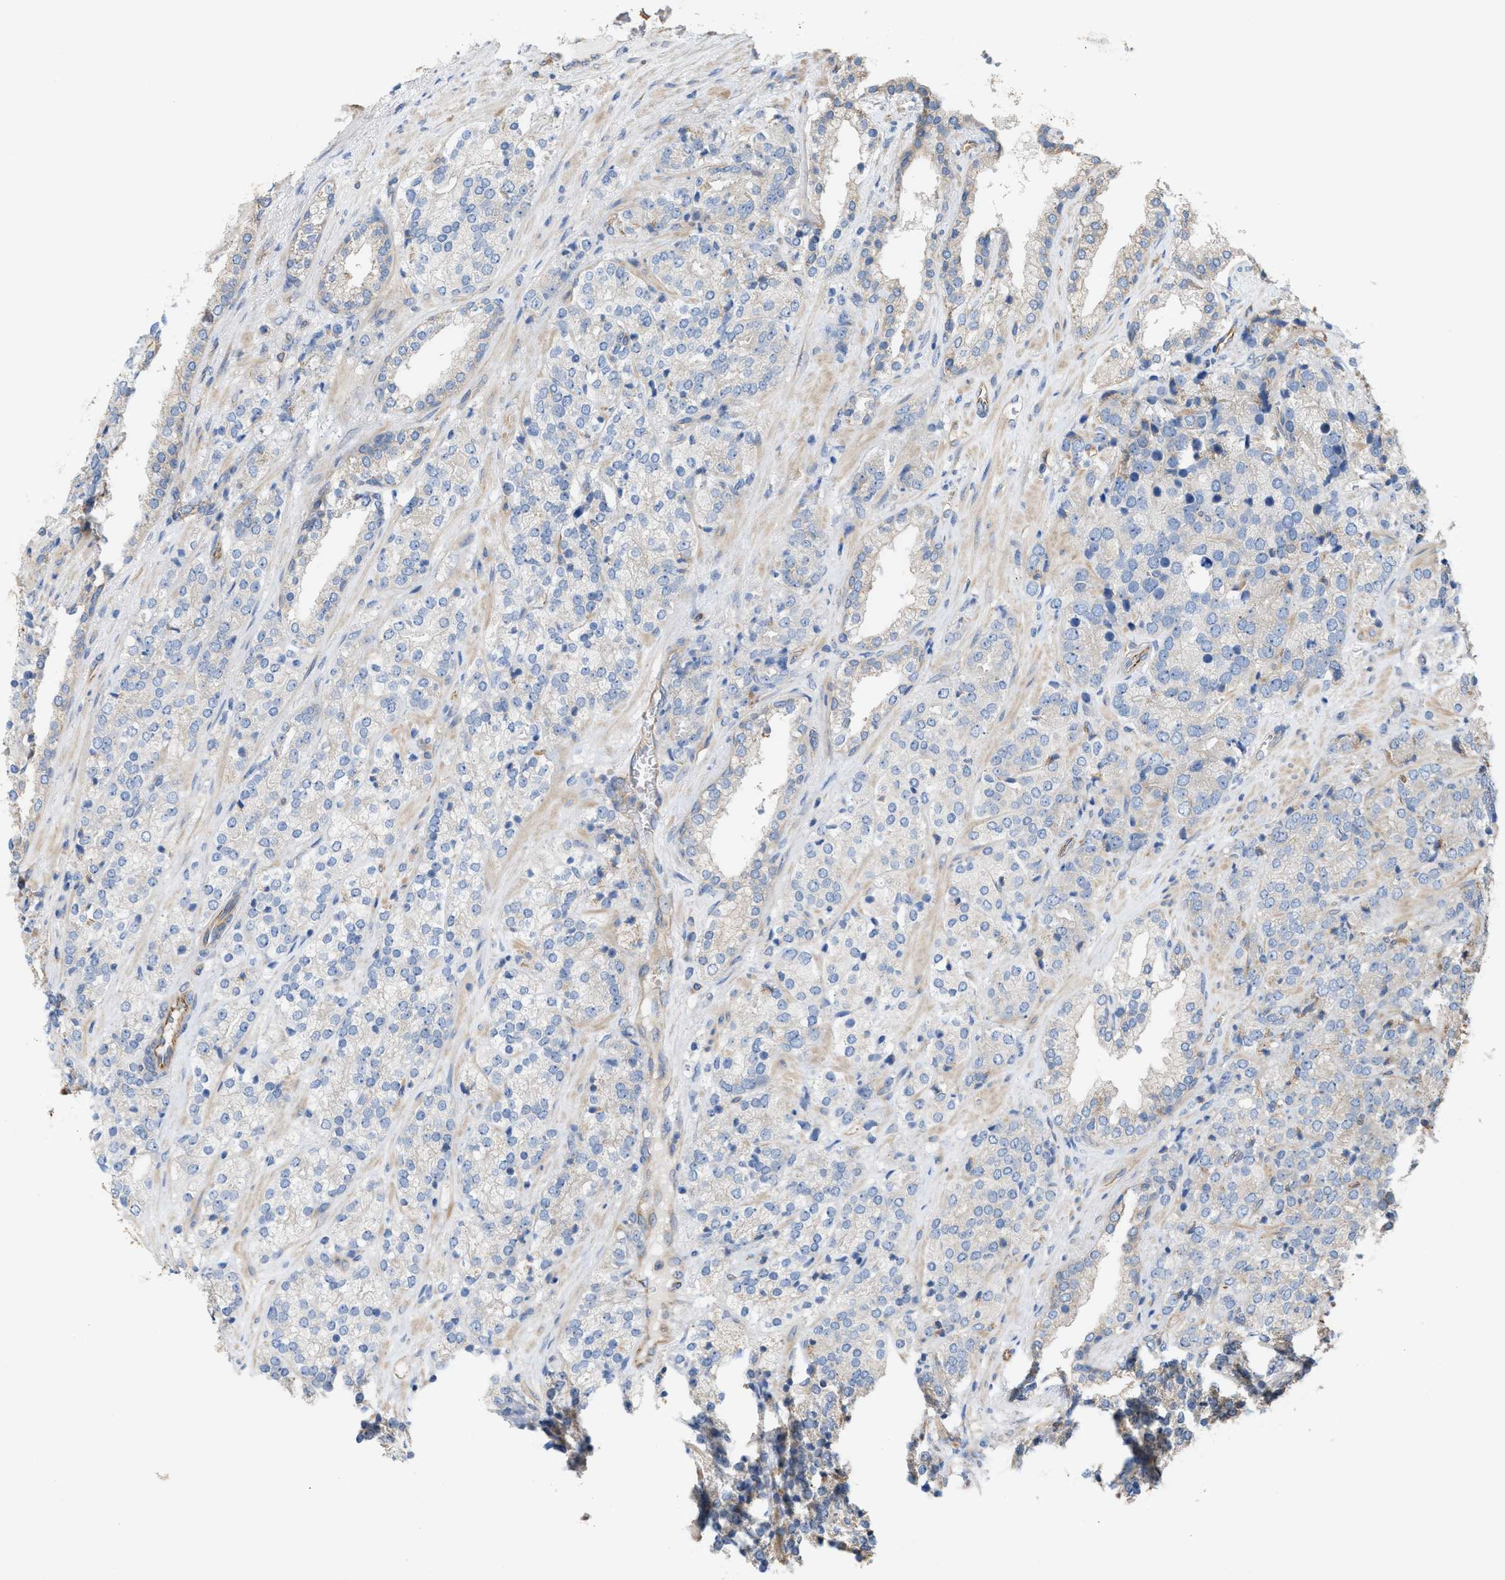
{"staining": {"intensity": "negative", "quantity": "none", "location": "none"}, "tissue": "prostate cancer", "cell_type": "Tumor cells", "image_type": "cancer", "snomed": [{"axis": "morphology", "description": "Adenocarcinoma, High grade"}, {"axis": "topography", "description": "Prostate"}], "caption": "Prostate cancer stained for a protein using IHC displays no positivity tumor cells.", "gene": "EPS15L1", "patient": {"sex": "male", "age": 71}}